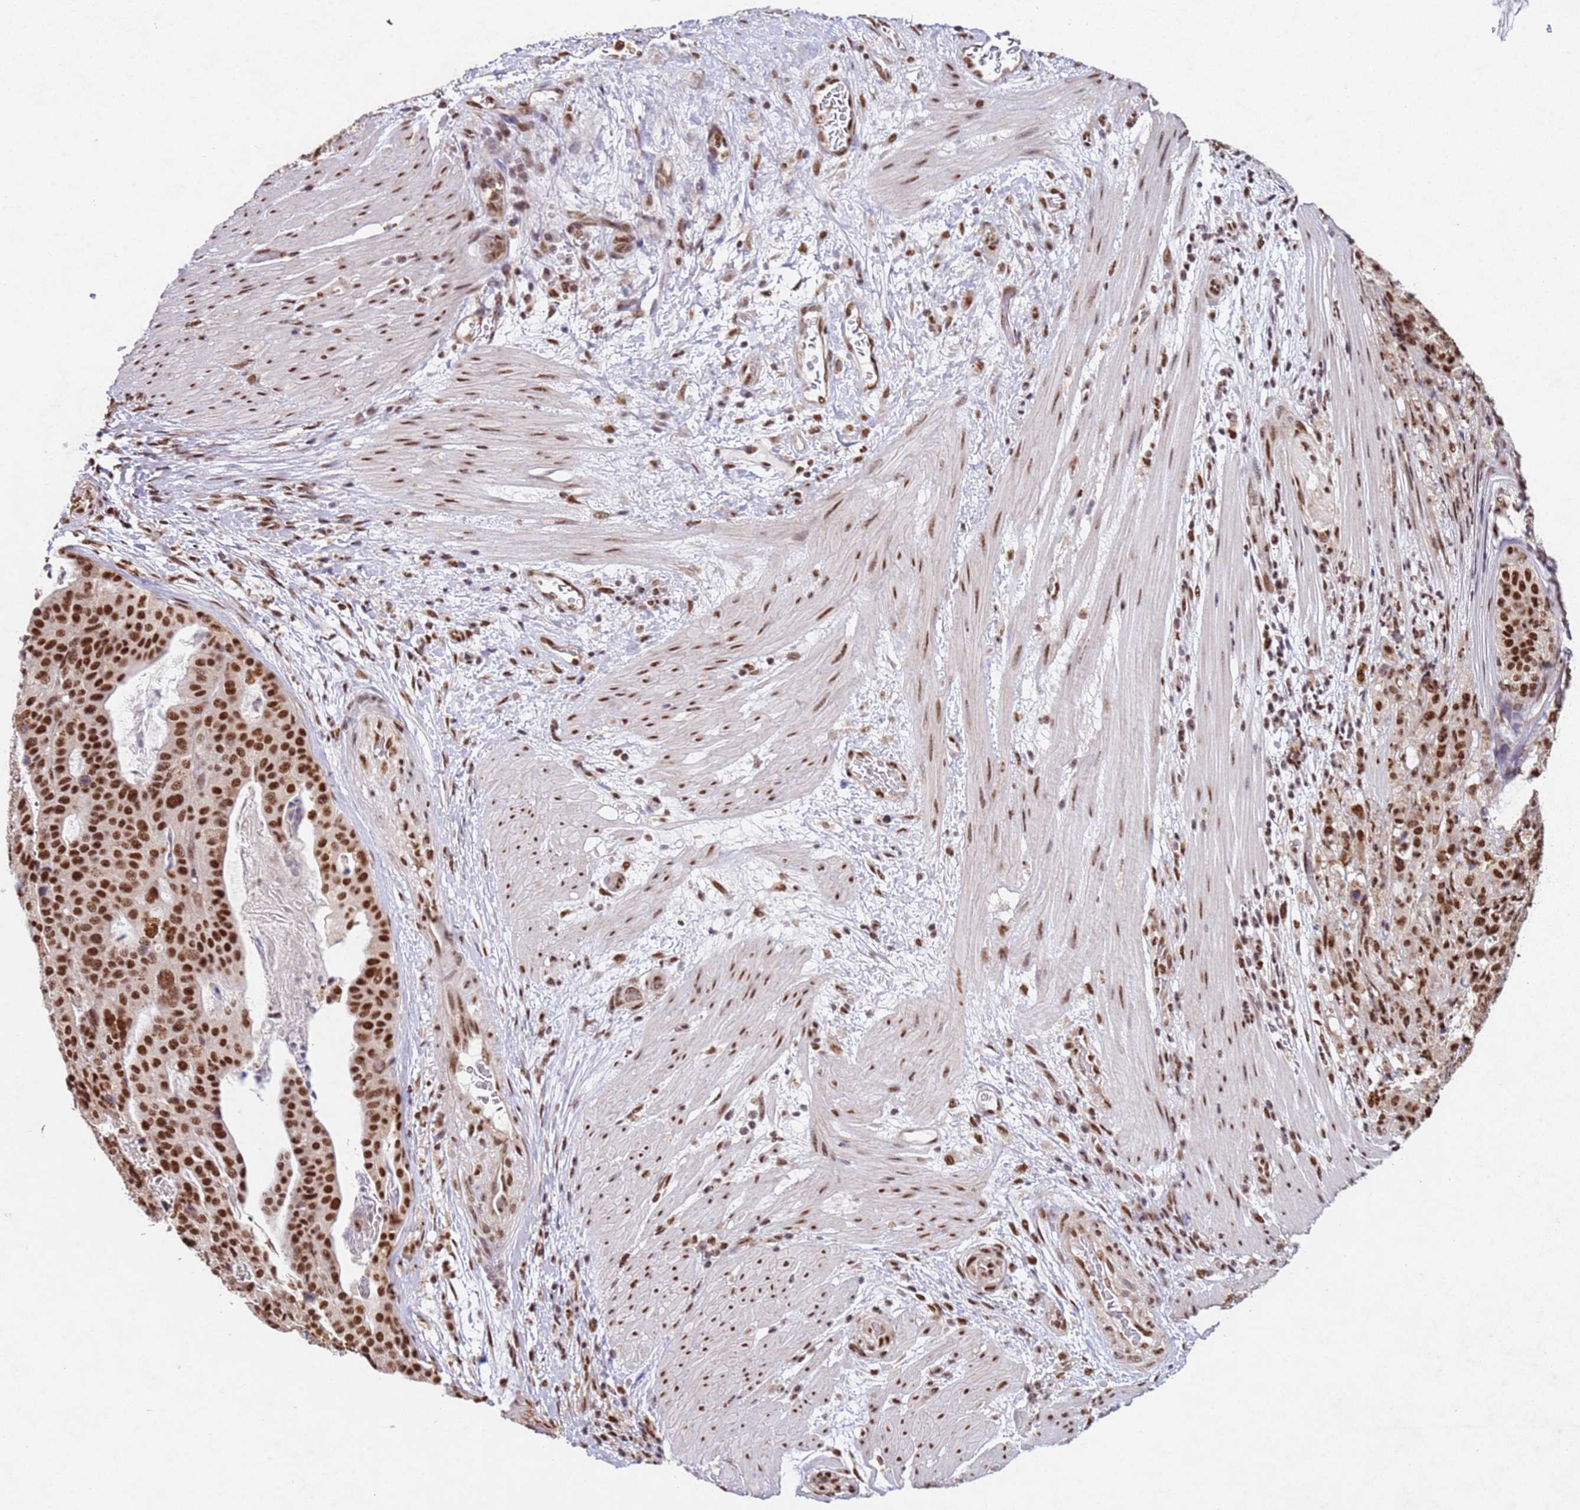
{"staining": {"intensity": "strong", "quantity": ">75%", "location": "nuclear"}, "tissue": "stomach cancer", "cell_type": "Tumor cells", "image_type": "cancer", "snomed": [{"axis": "morphology", "description": "Adenocarcinoma, NOS"}, {"axis": "topography", "description": "Stomach"}], "caption": "Protein analysis of stomach cancer tissue demonstrates strong nuclear staining in approximately >75% of tumor cells.", "gene": "ESF1", "patient": {"sex": "male", "age": 48}}